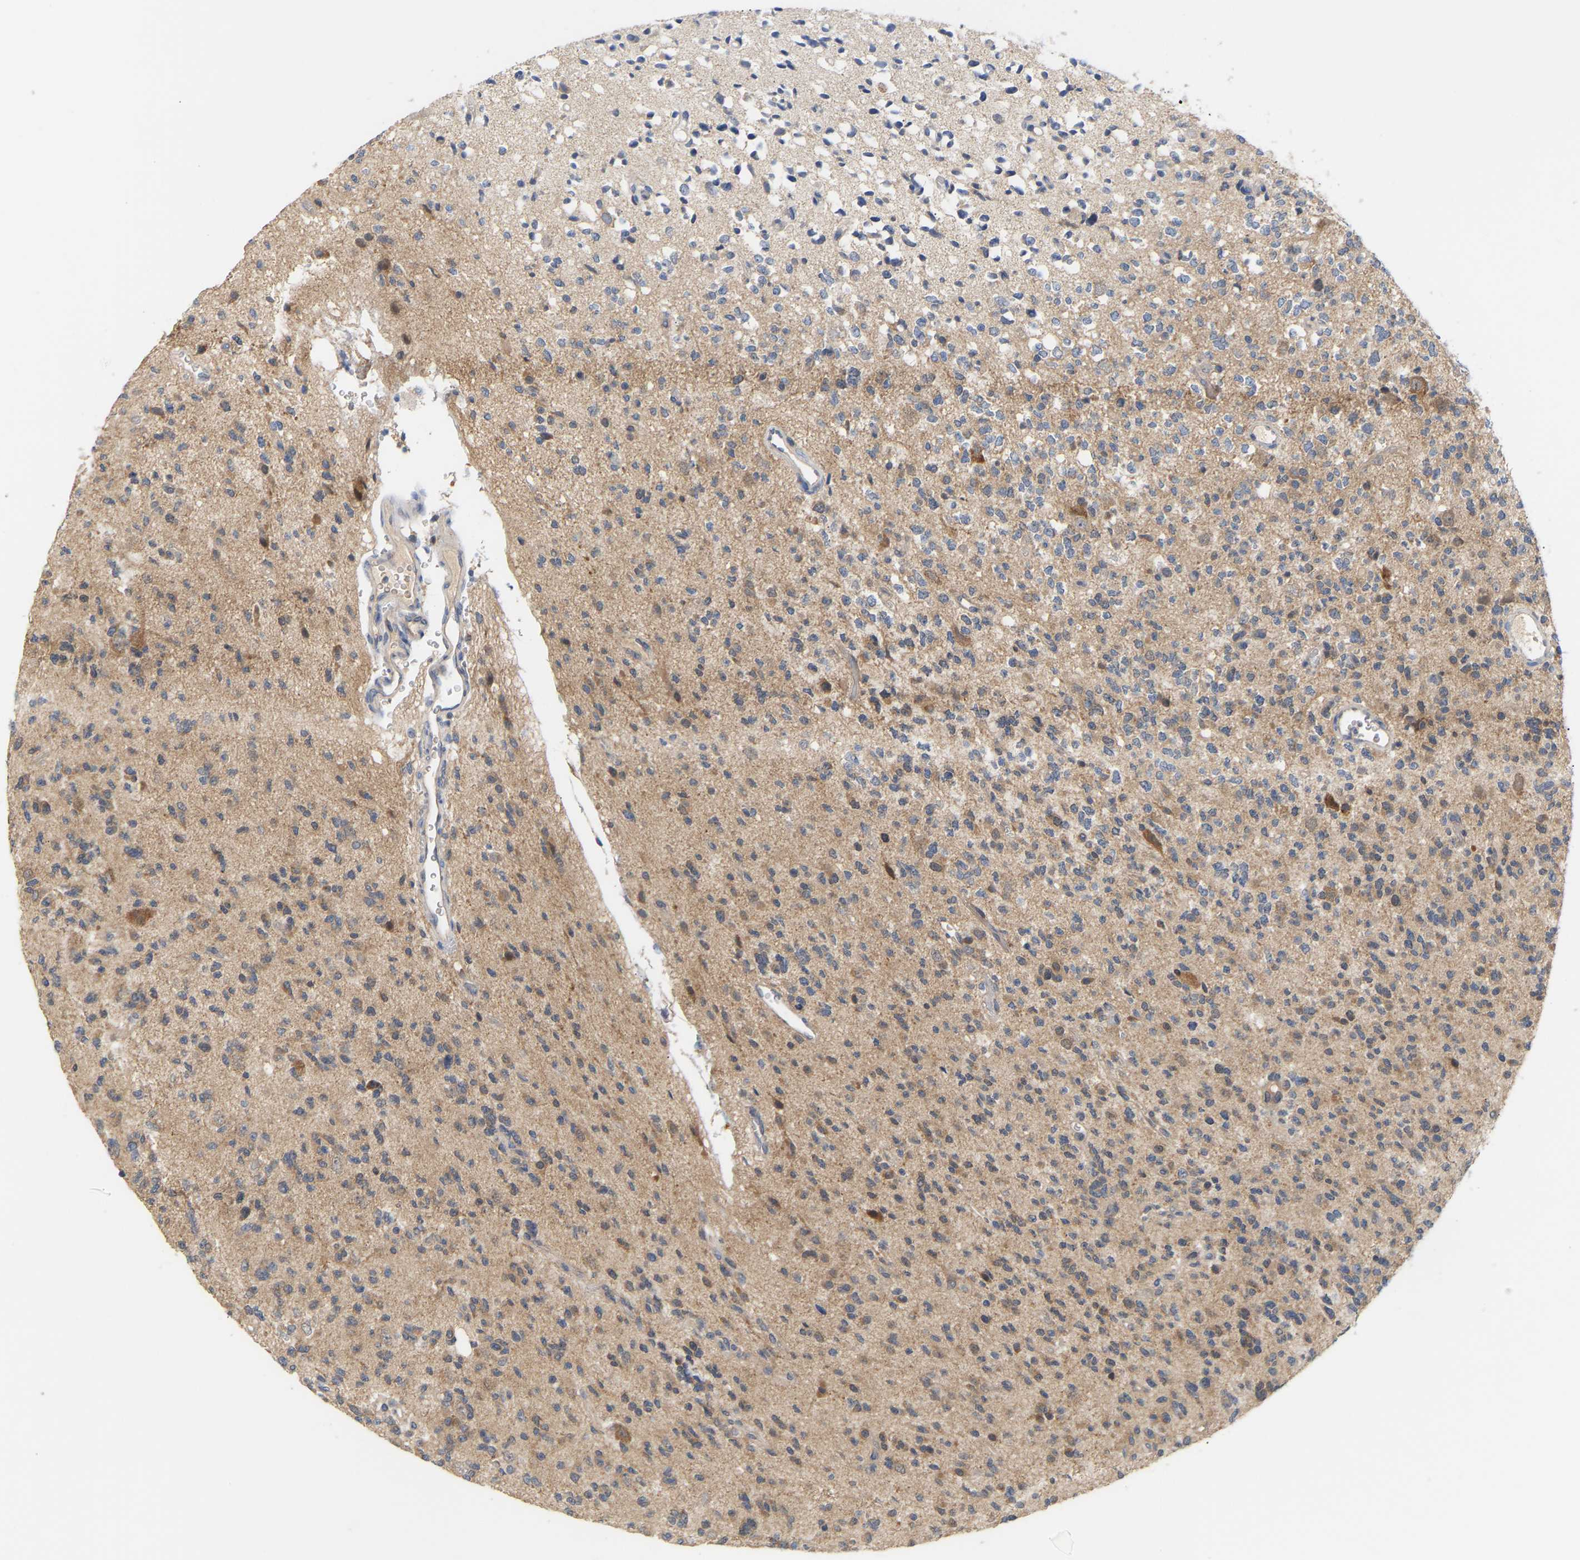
{"staining": {"intensity": "weak", "quantity": ">75%", "location": "cytoplasmic/membranous"}, "tissue": "glioma", "cell_type": "Tumor cells", "image_type": "cancer", "snomed": [{"axis": "morphology", "description": "Glioma, malignant, Low grade"}, {"axis": "topography", "description": "Brain"}], "caption": "Malignant low-grade glioma was stained to show a protein in brown. There is low levels of weak cytoplasmic/membranous positivity in about >75% of tumor cells.", "gene": "TPMT", "patient": {"sex": "male", "age": 38}}